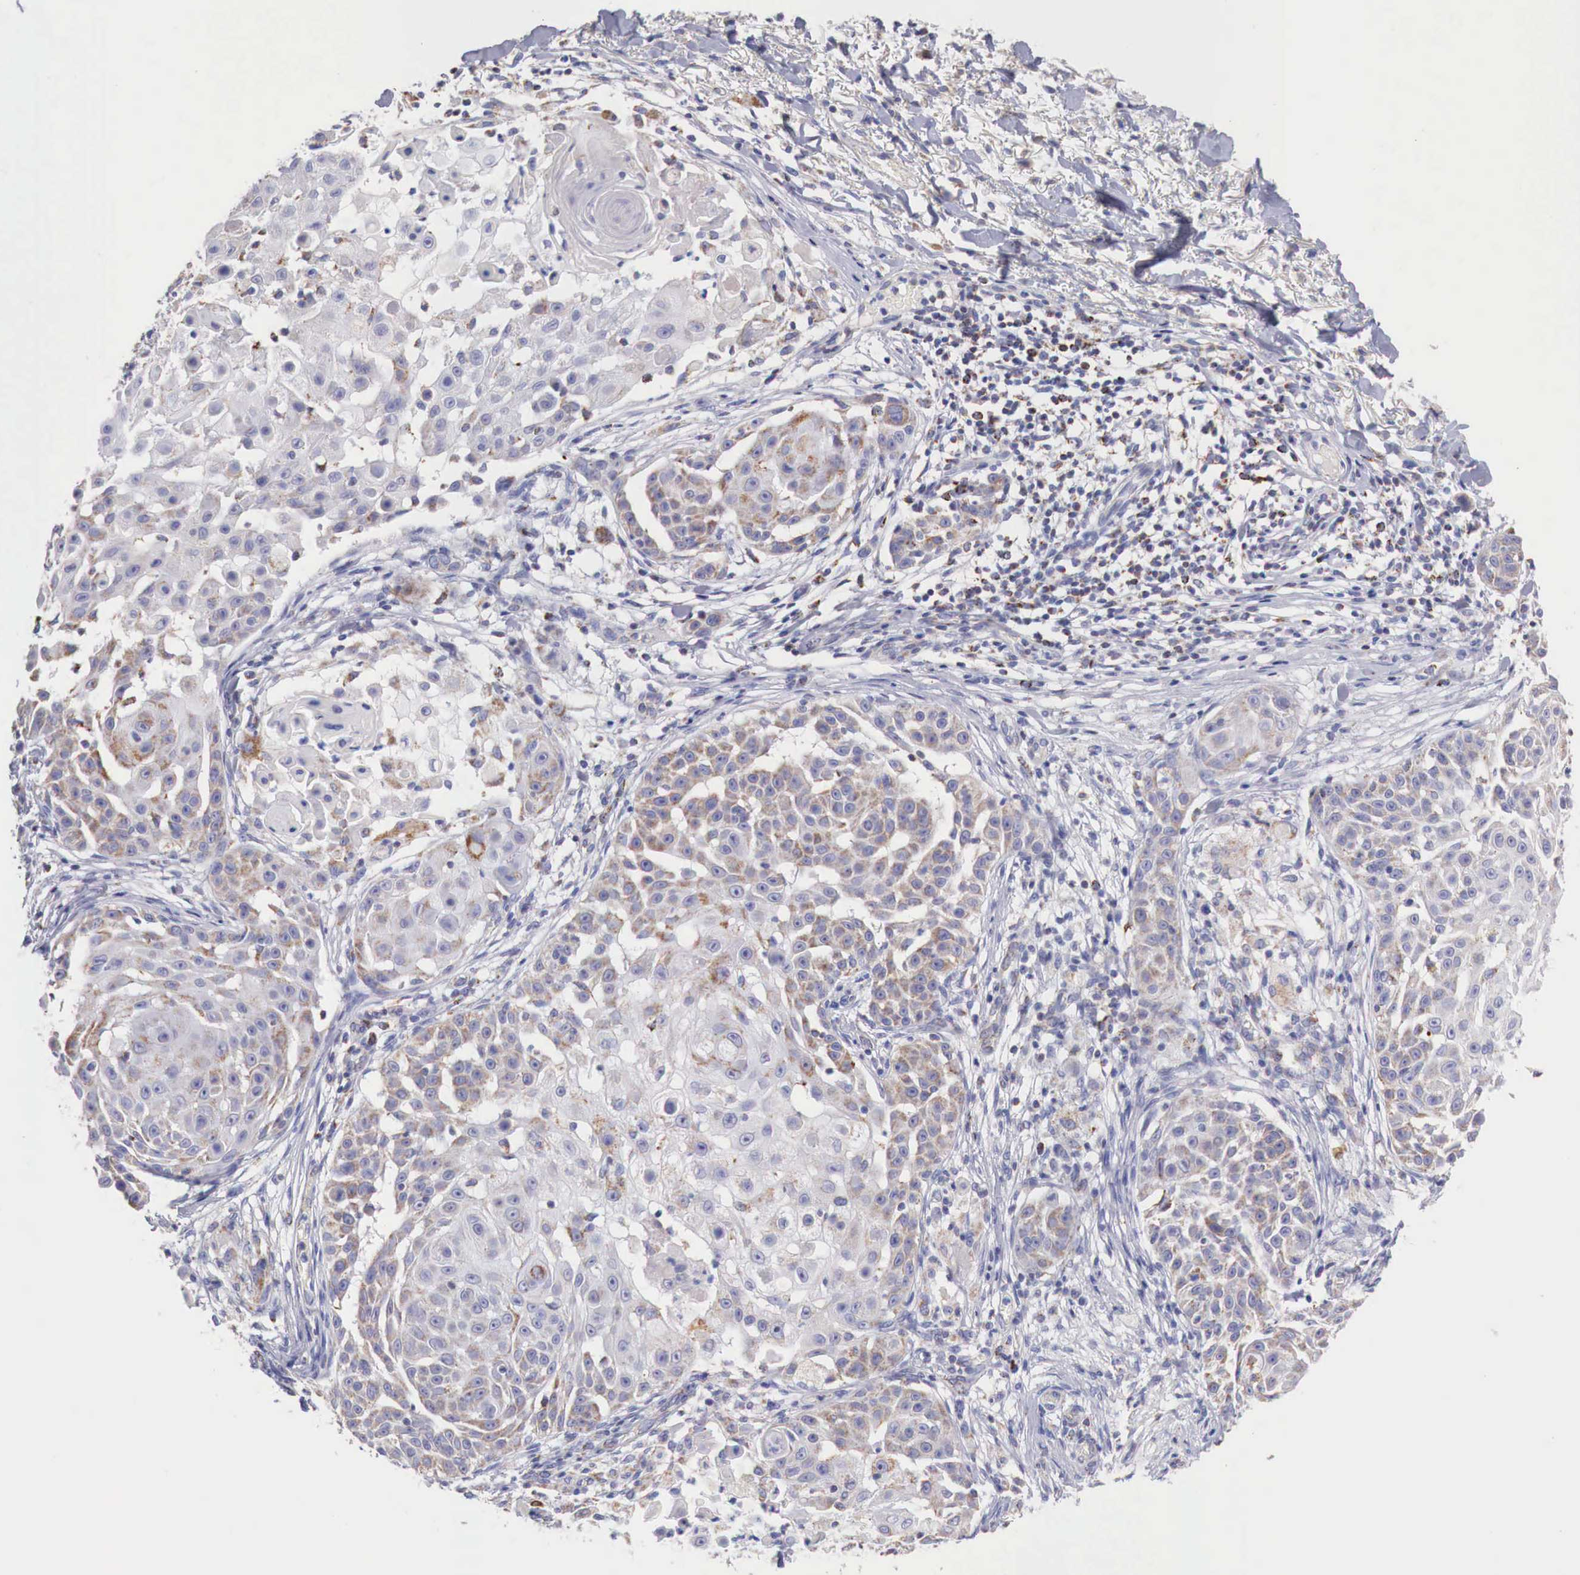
{"staining": {"intensity": "weak", "quantity": "25%-75%", "location": "cytoplasmic/membranous"}, "tissue": "skin cancer", "cell_type": "Tumor cells", "image_type": "cancer", "snomed": [{"axis": "morphology", "description": "Squamous cell carcinoma, NOS"}, {"axis": "topography", "description": "Skin"}], "caption": "Skin squamous cell carcinoma stained for a protein demonstrates weak cytoplasmic/membranous positivity in tumor cells.", "gene": "IDH3G", "patient": {"sex": "female", "age": 57}}